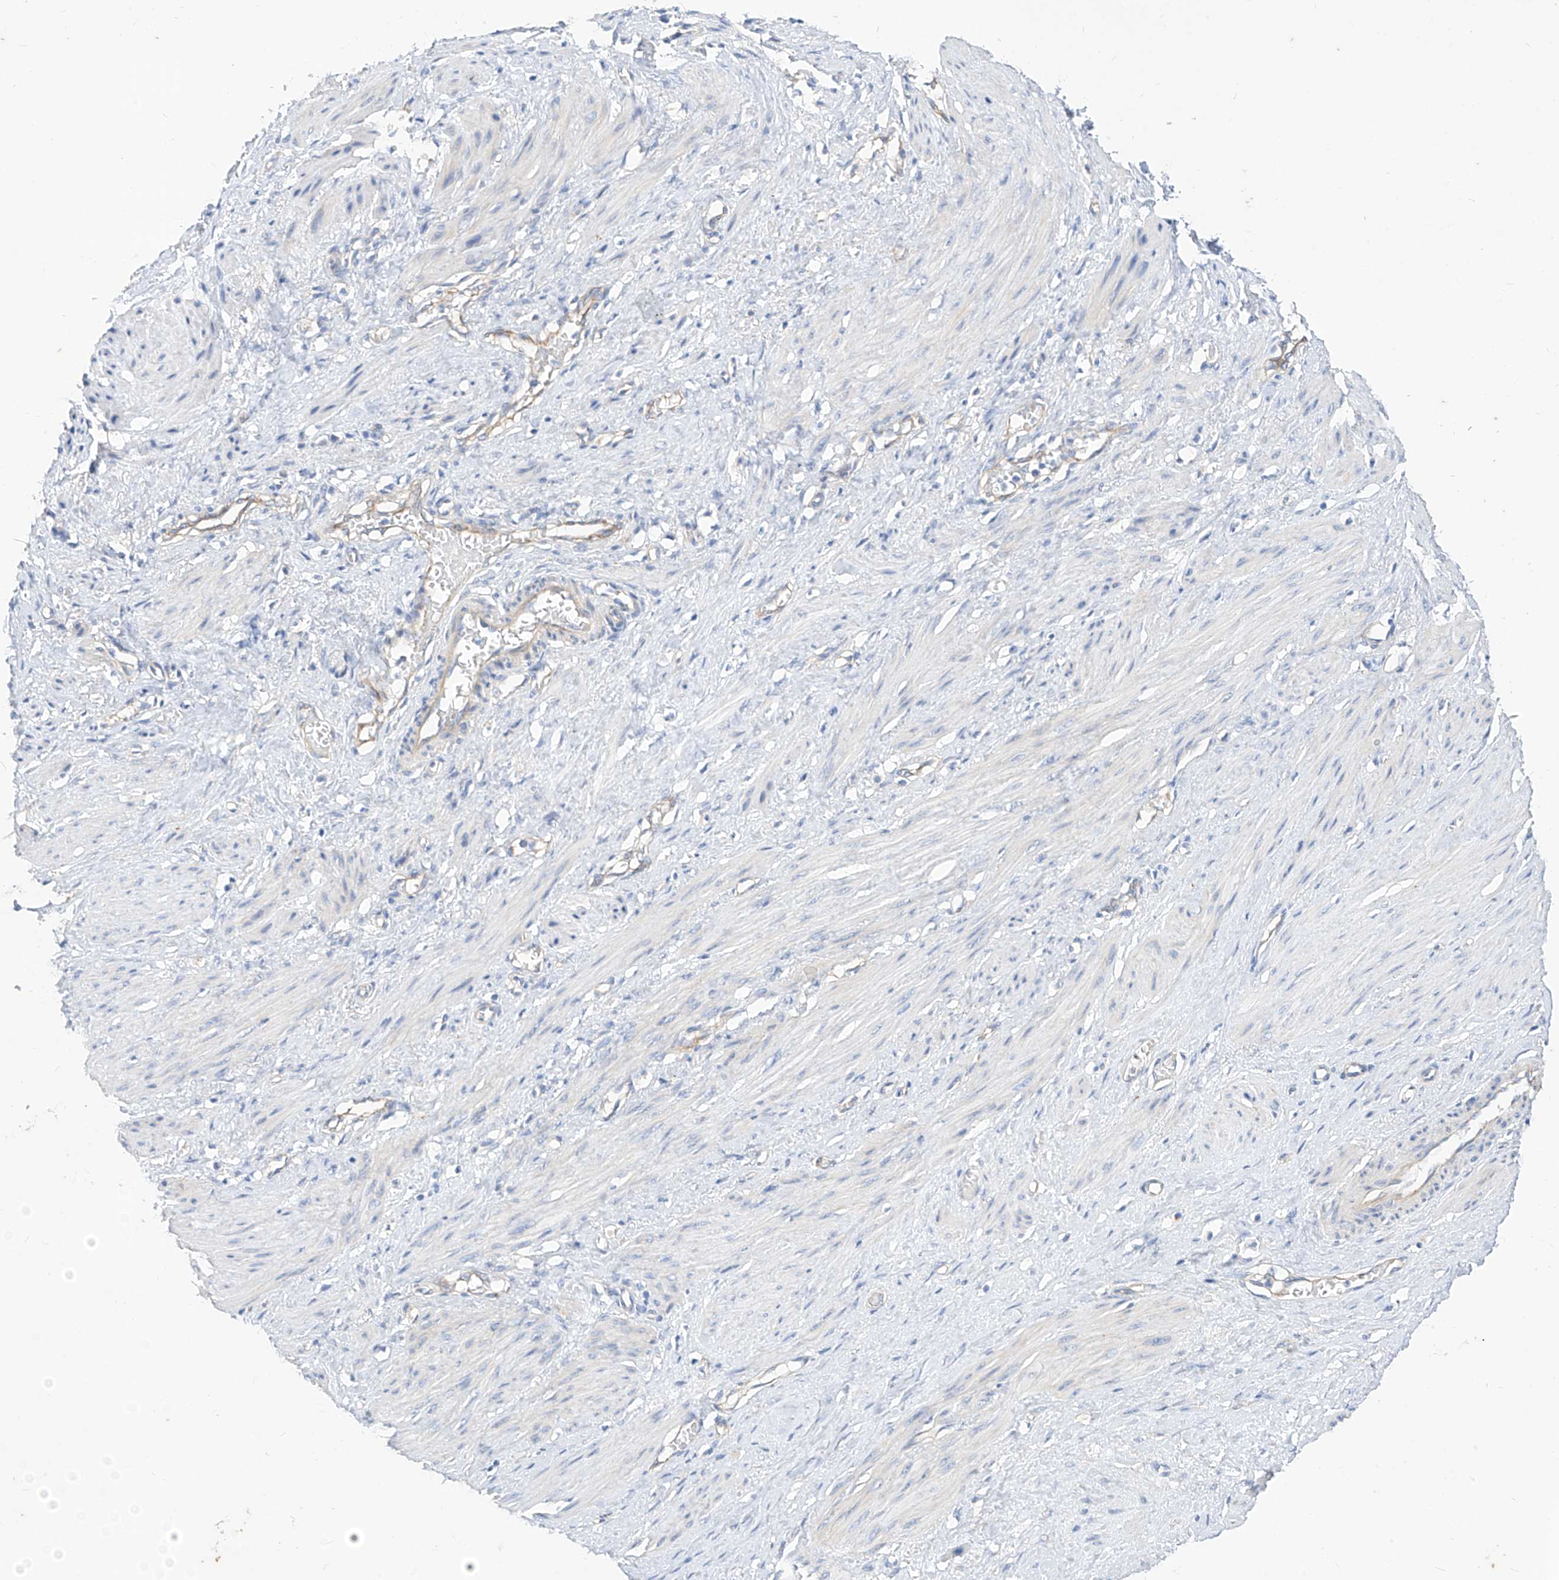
{"staining": {"intensity": "negative", "quantity": "none", "location": "none"}, "tissue": "smooth muscle", "cell_type": "Smooth muscle cells", "image_type": "normal", "snomed": [{"axis": "morphology", "description": "Normal tissue, NOS"}, {"axis": "topography", "description": "Endometrium"}], "caption": "Smooth muscle cells are negative for protein expression in normal human smooth muscle. Brightfield microscopy of immunohistochemistry (IHC) stained with DAB (3,3'-diaminobenzidine) (brown) and hematoxylin (blue), captured at high magnification.", "gene": "SCGB2A1", "patient": {"sex": "female", "age": 33}}